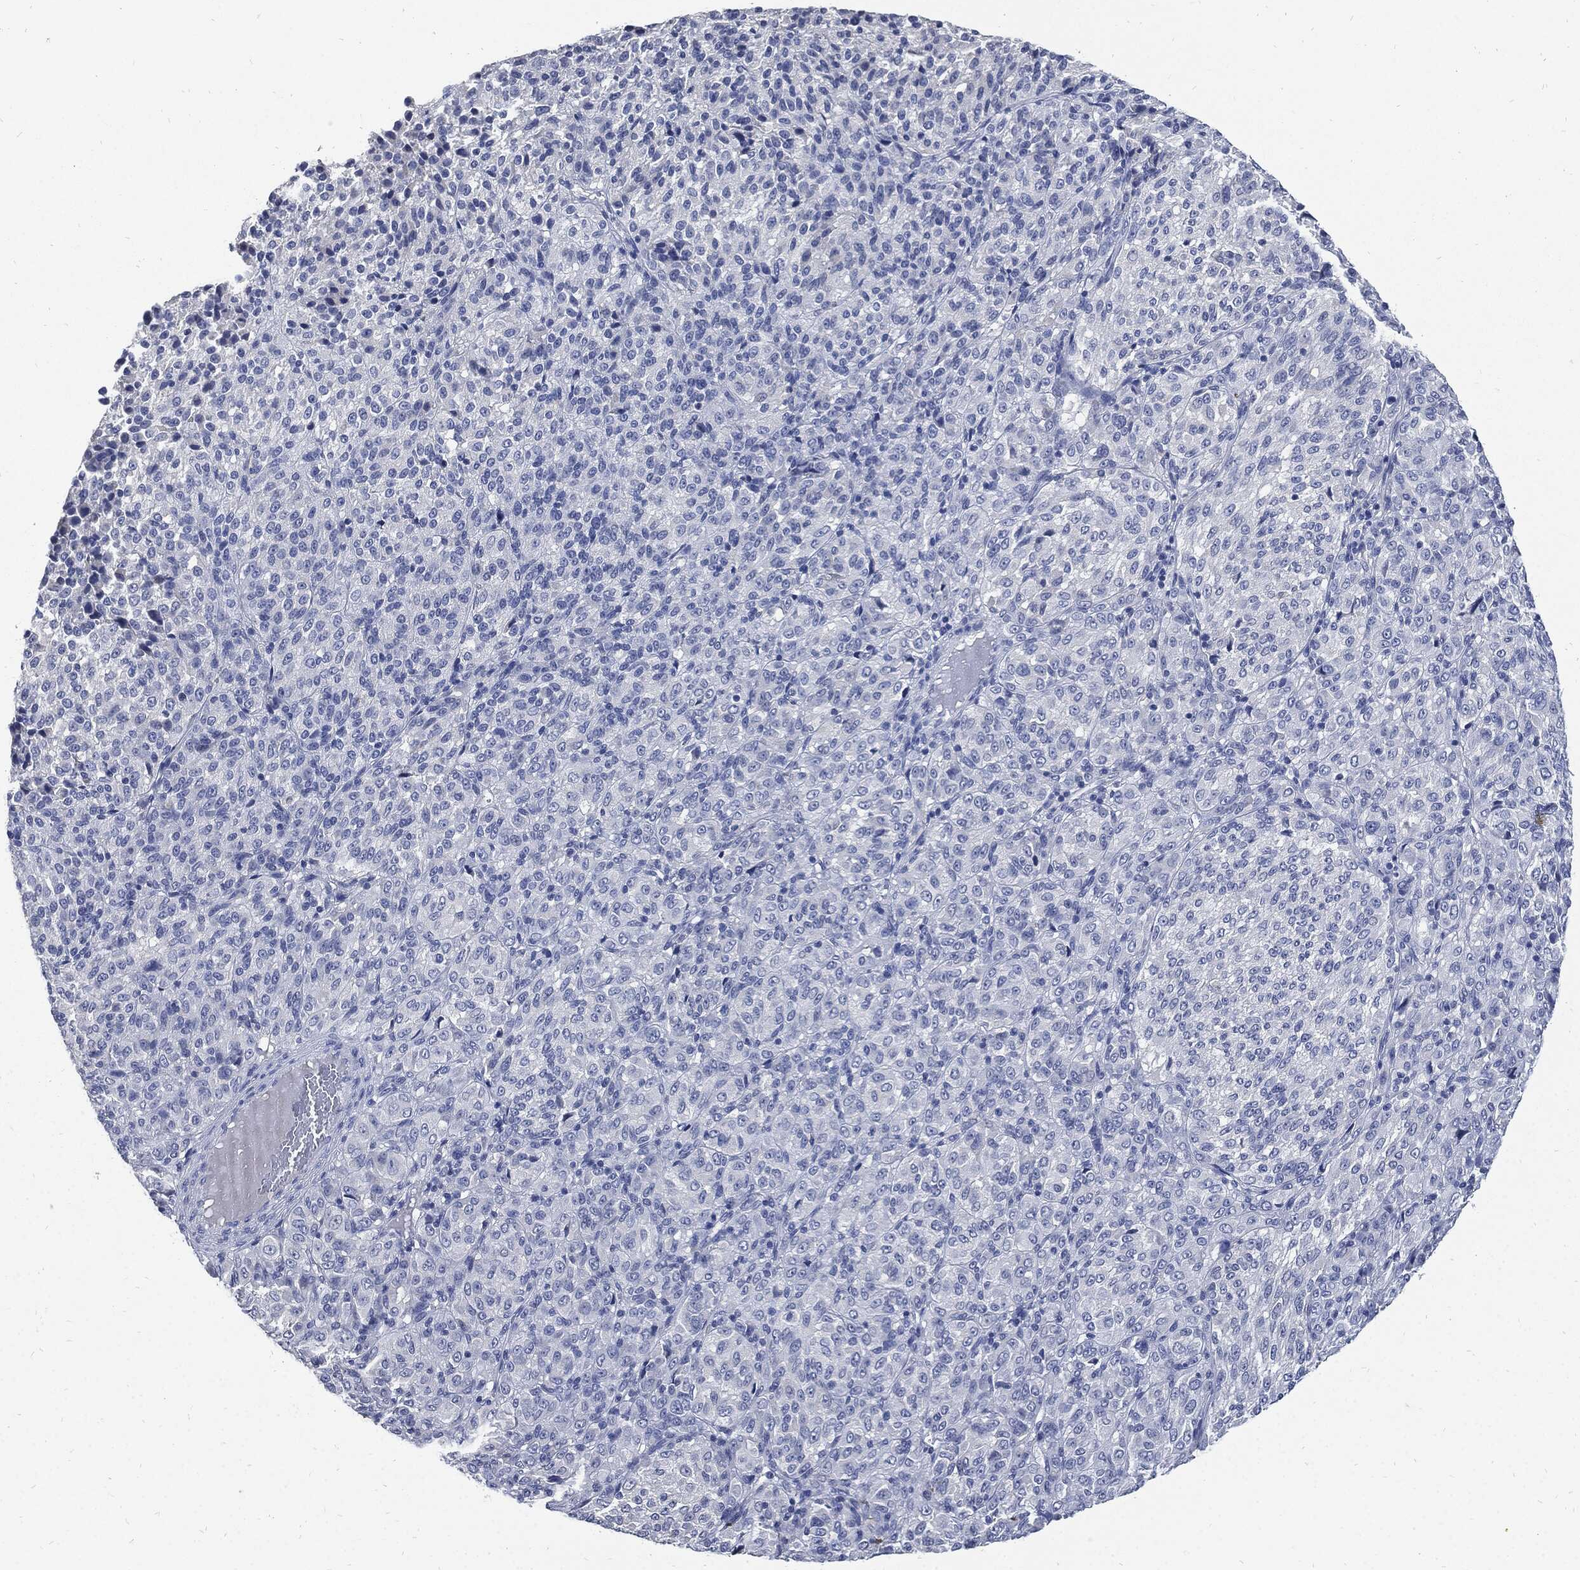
{"staining": {"intensity": "negative", "quantity": "none", "location": "none"}, "tissue": "melanoma", "cell_type": "Tumor cells", "image_type": "cancer", "snomed": [{"axis": "morphology", "description": "Malignant melanoma, Metastatic site"}, {"axis": "topography", "description": "Brain"}], "caption": "Tumor cells are negative for protein expression in human malignant melanoma (metastatic site).", "gene": "CPE", "patient": {"sex": "female", "age": 56}}